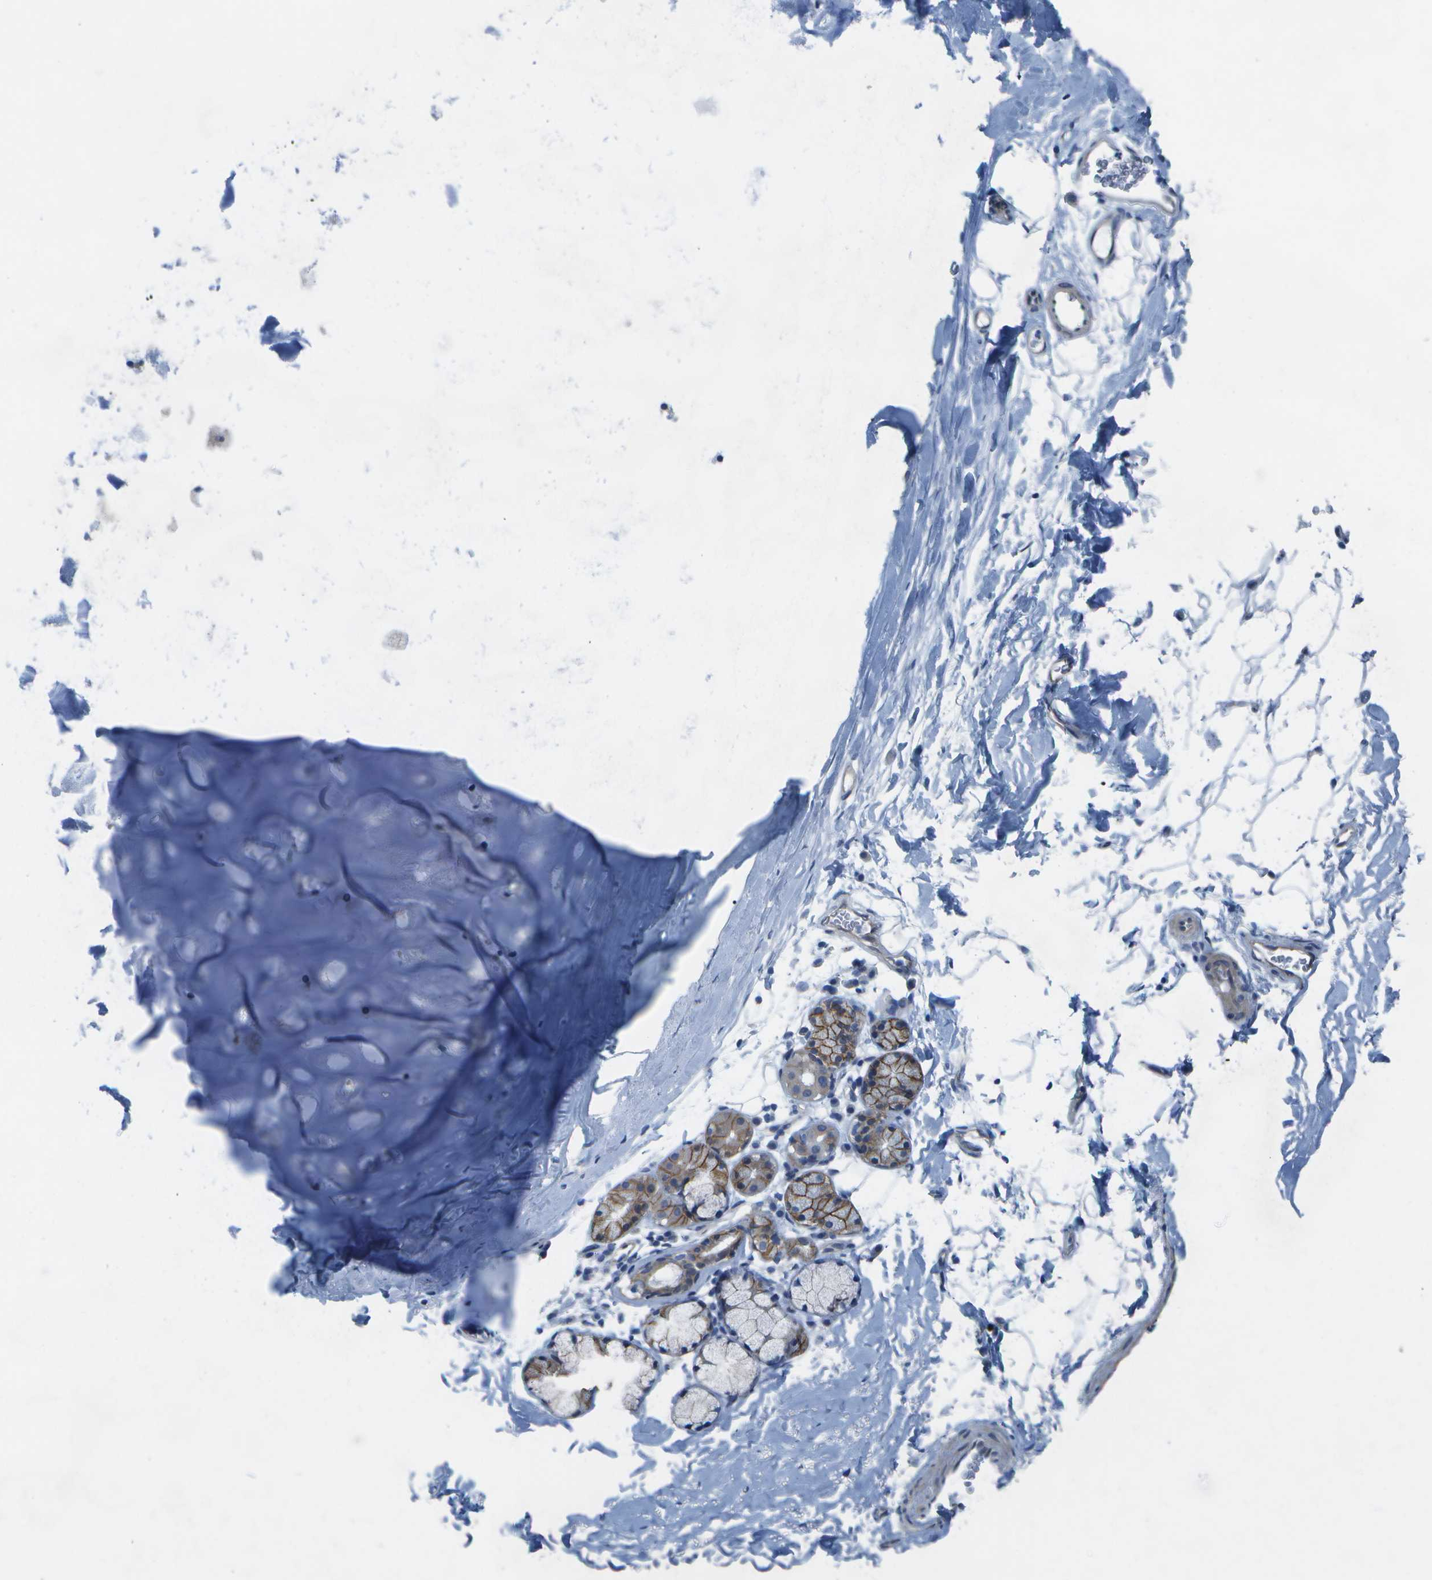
{"staining": {"intensity": "negative", "quantity": "none", "location": "none"}, "tissue": "adipose tissue", "cell_type": "Adipocytes", "image_type": "normal", "snomed": [{"axis": "morphology", "description": "Normal tissue, NOS"}, {"axis": "topography", "description": "Cartilage tissue"}, {"axis": "topography", "description": "Bronchus"}], "caption": "The immunohistochemistry image has no significant positivity in adipocytes of adipose tissue.", "gene": "SORBS3", "patient": {"sex": "female", "age": 53}}